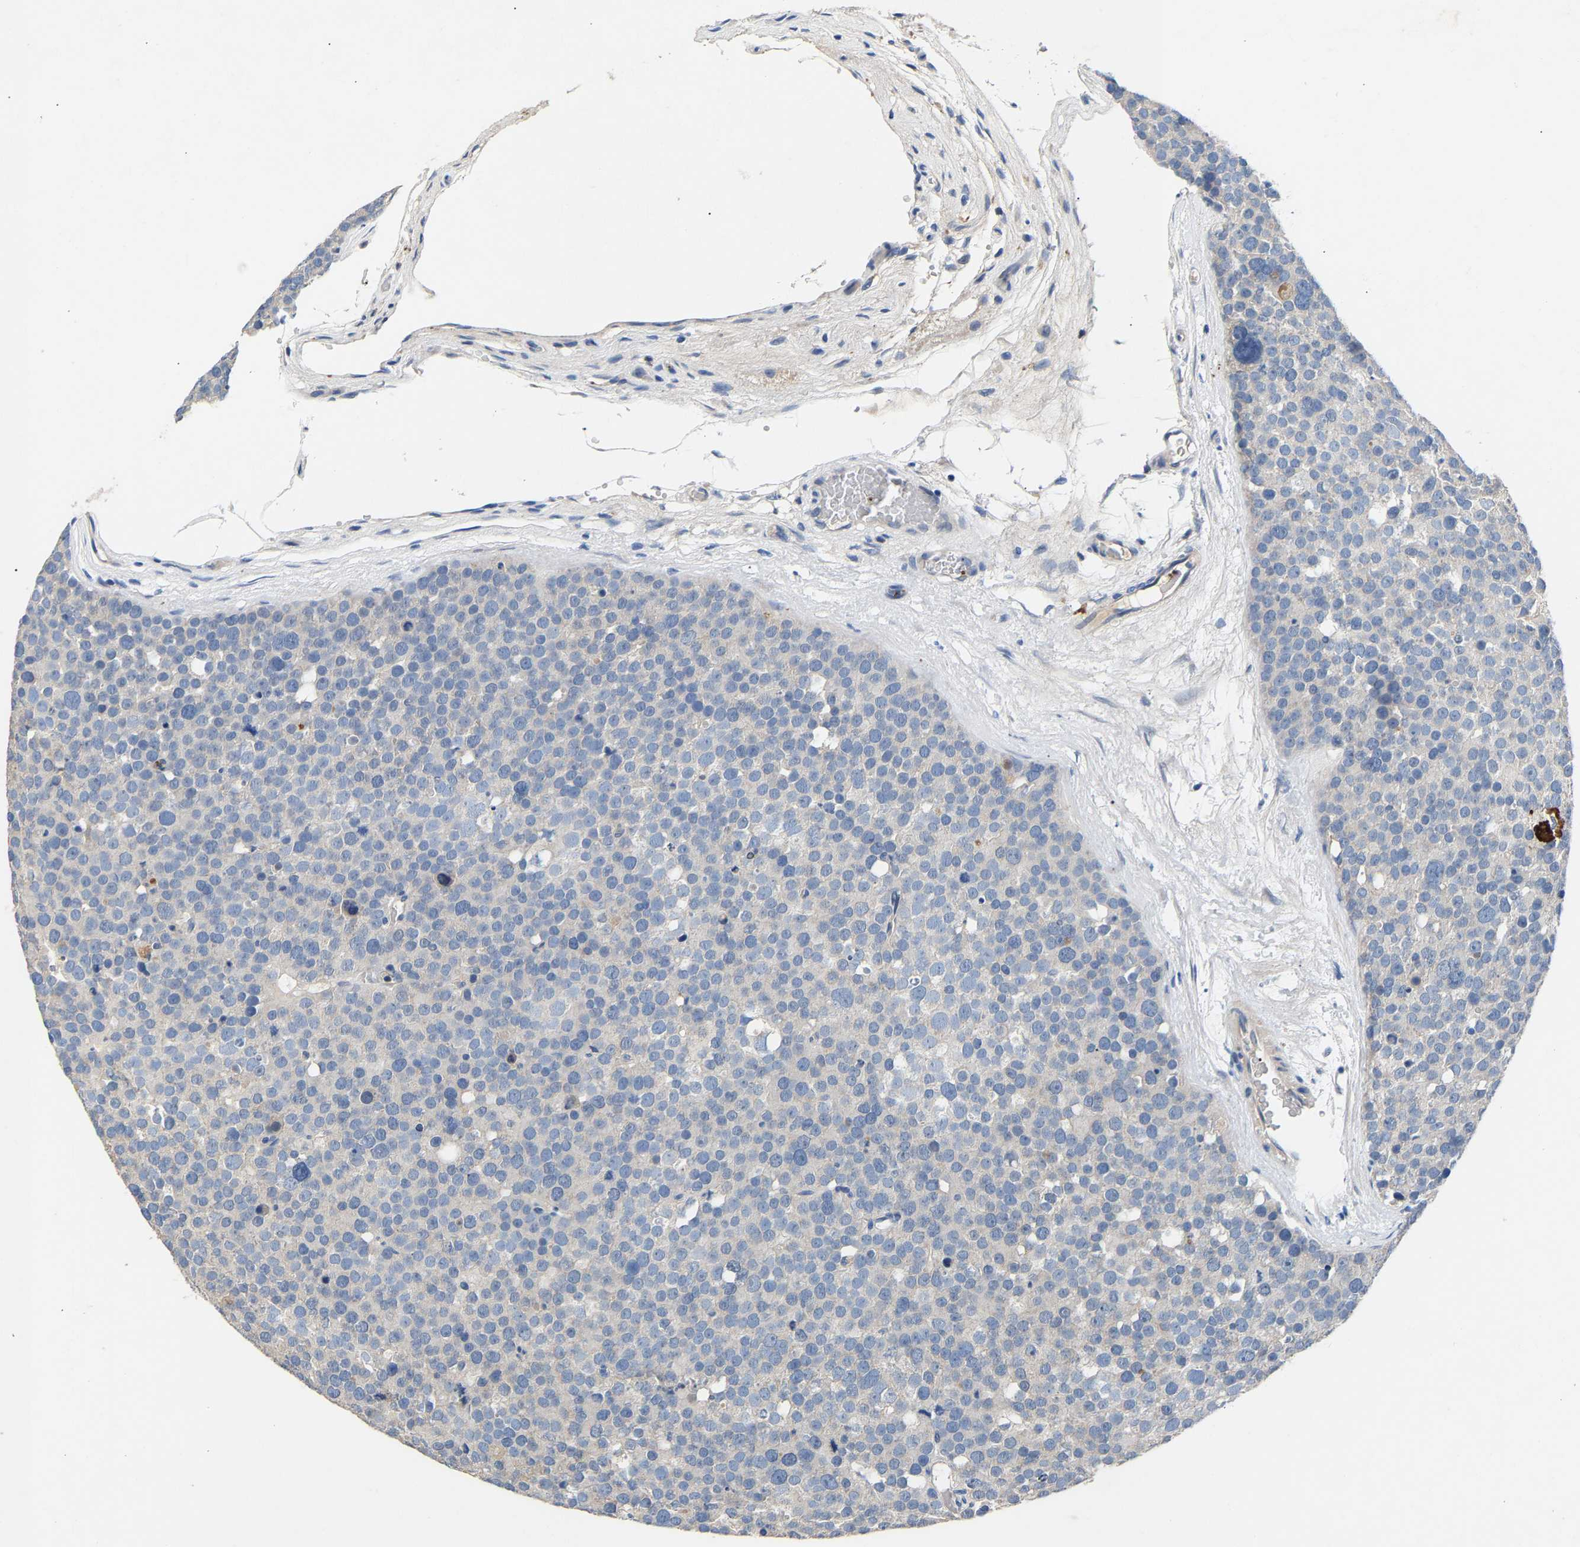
{"staining": {"intensity": "negative", "quantity": "none", "location": "none"}, "tissue": "testis cancer", "cell_type": "Tumor cells", "image_type": "cancer", "snomed": [{"axis": "morphology", "description": "Seminoma, NOS"}, {"axis": "topography", "description": "Testis"}], "caption": "Micrograph shows no protein expression in tumor cells of testis seminoma tissue.", "gene": "CCDC171", "patient": {"sex": "male", "age": 71}}